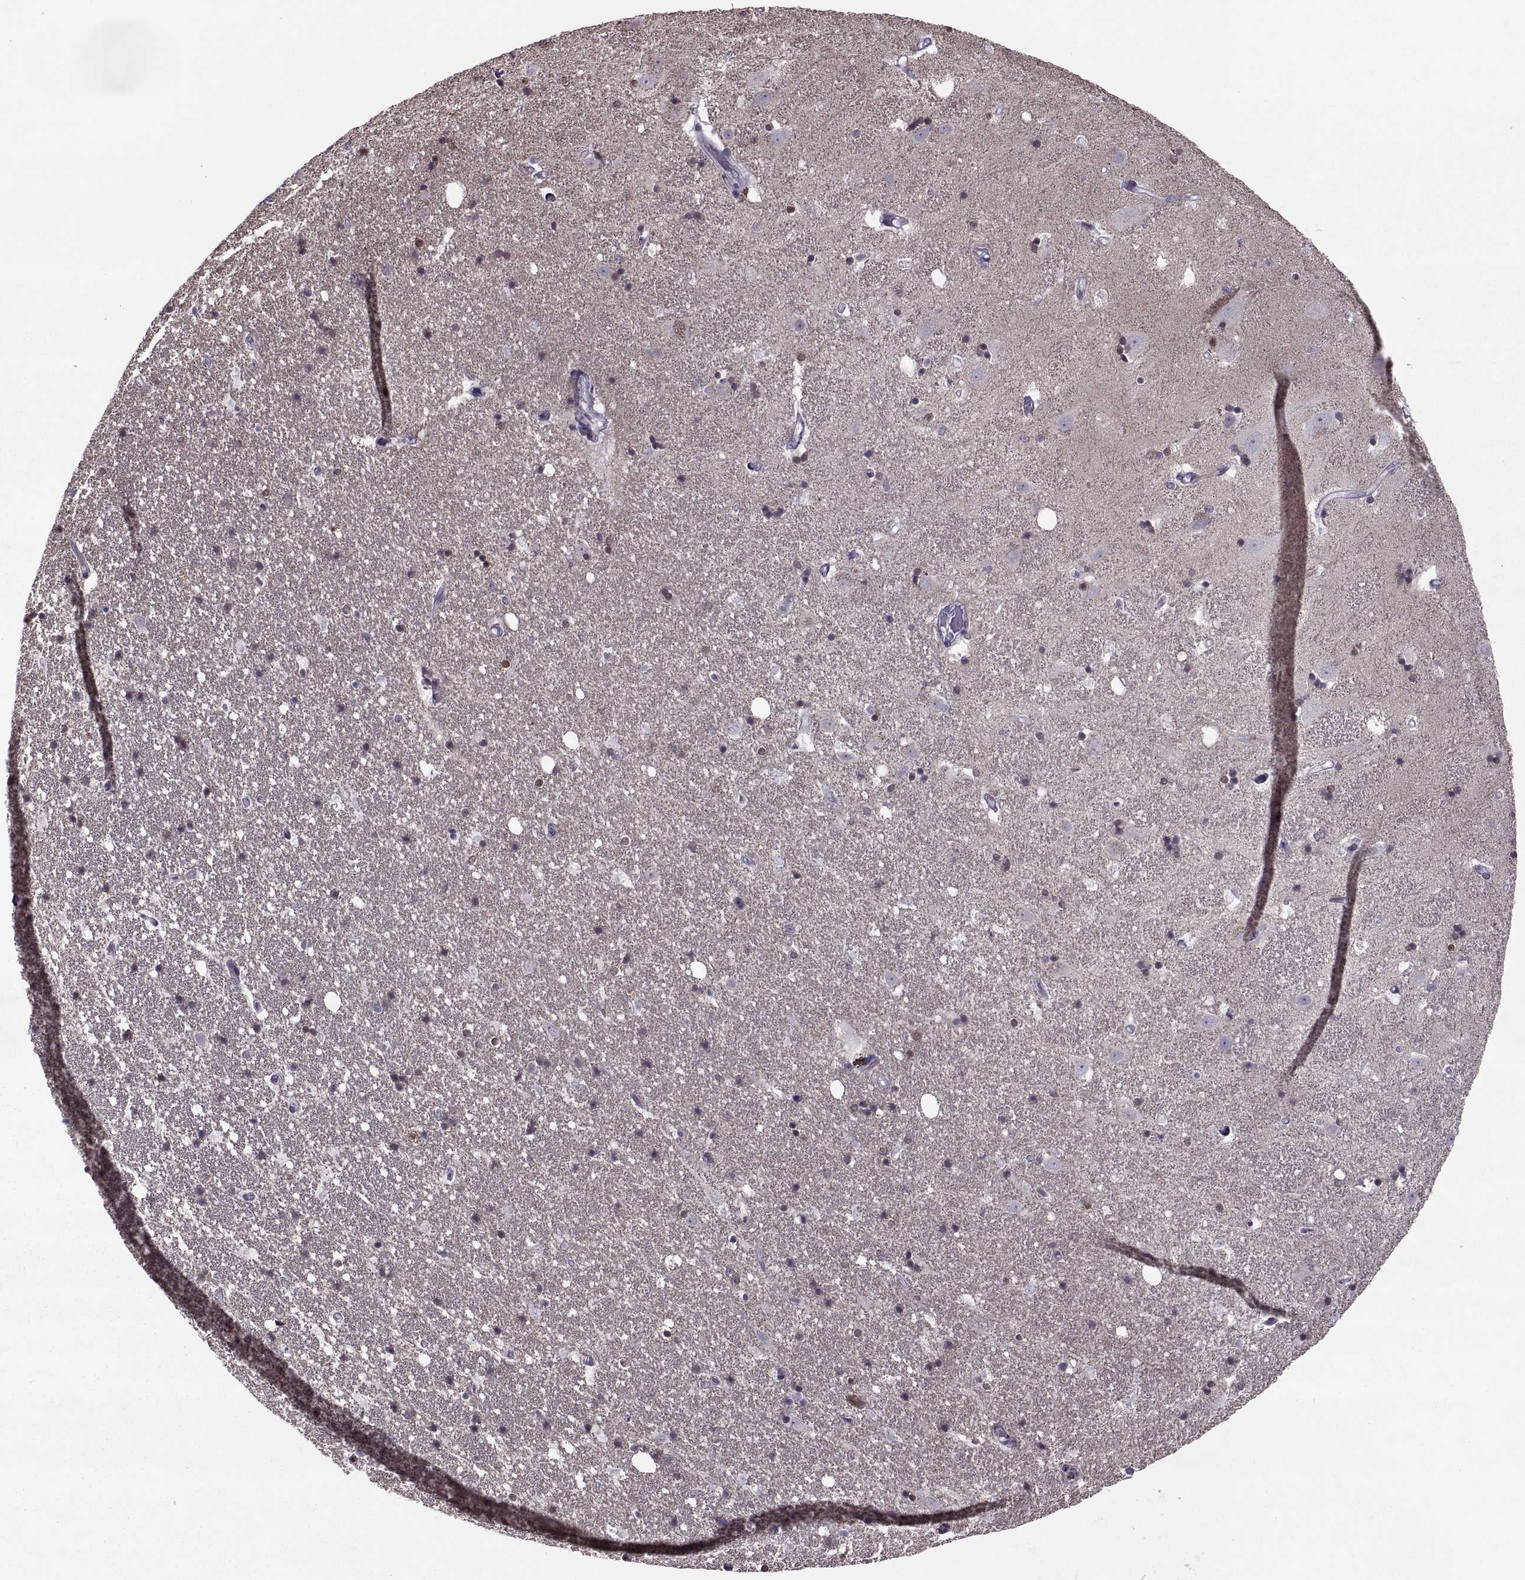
{"staining": {"intensity": "moderate", "quantity": ">75%", "location": "cytoplasmic/membranous,nuclear"}, "tissue": "hippocampus", "cell_type": "Glial cells", "image_type": "normal", "snomed": [{"axis": "morphology", "description": "Normal tissue, NOS"}, {"axis": "topography", "description": "Hippocampus"}], "caption": "High-power microscopy captured an IHC histopathology image of normal hippocampus, revealing moderate cytoplasmic/membranous,nuclear staining in approximately >75% of glial cells.", "gene": "ODF3", "patient": {"sex": "male", "age": 49}}